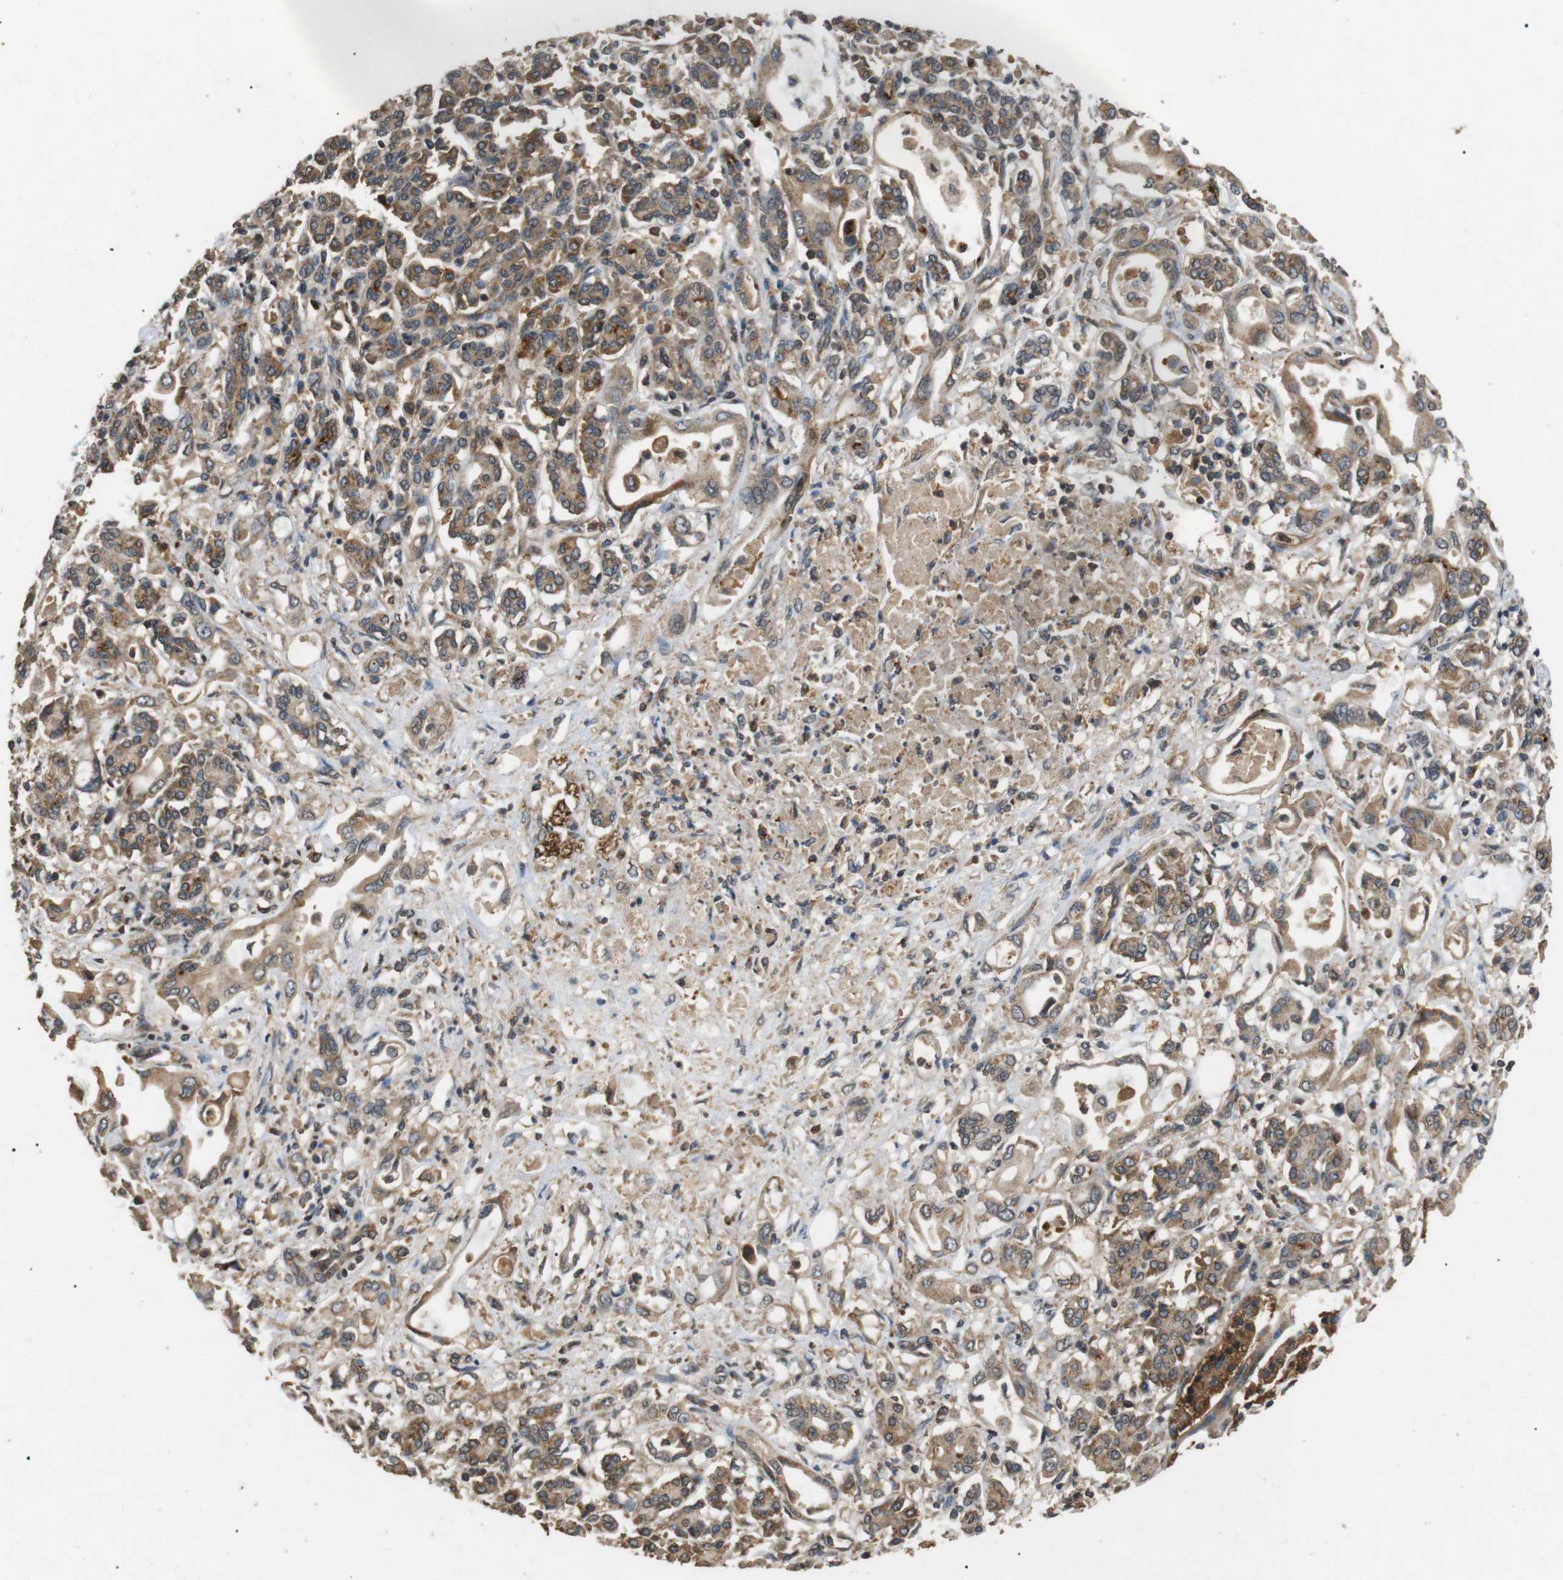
{"staining": {"intensity": "moderate", "quantity": ">75%", "location": "cytoplasmic/membranous"}, "tissue": "pancreatic cancer", "cell_type": "Tumor cells", "image_type": "cancer", "snomed": [{"axis": "morphology", "description": "Adenocarcinoma, NOS"}, {"axis": "topography", "description": "Pancreas"}], "caption": "Immunohistochemical staining of human pancreatic cancer shows medium levels of moderate cytoplasmic/membranous protein staining in about >75% of tumor cells.", "gene": "TBC1D15", "patient": {"sex": "female", "age": 57}}